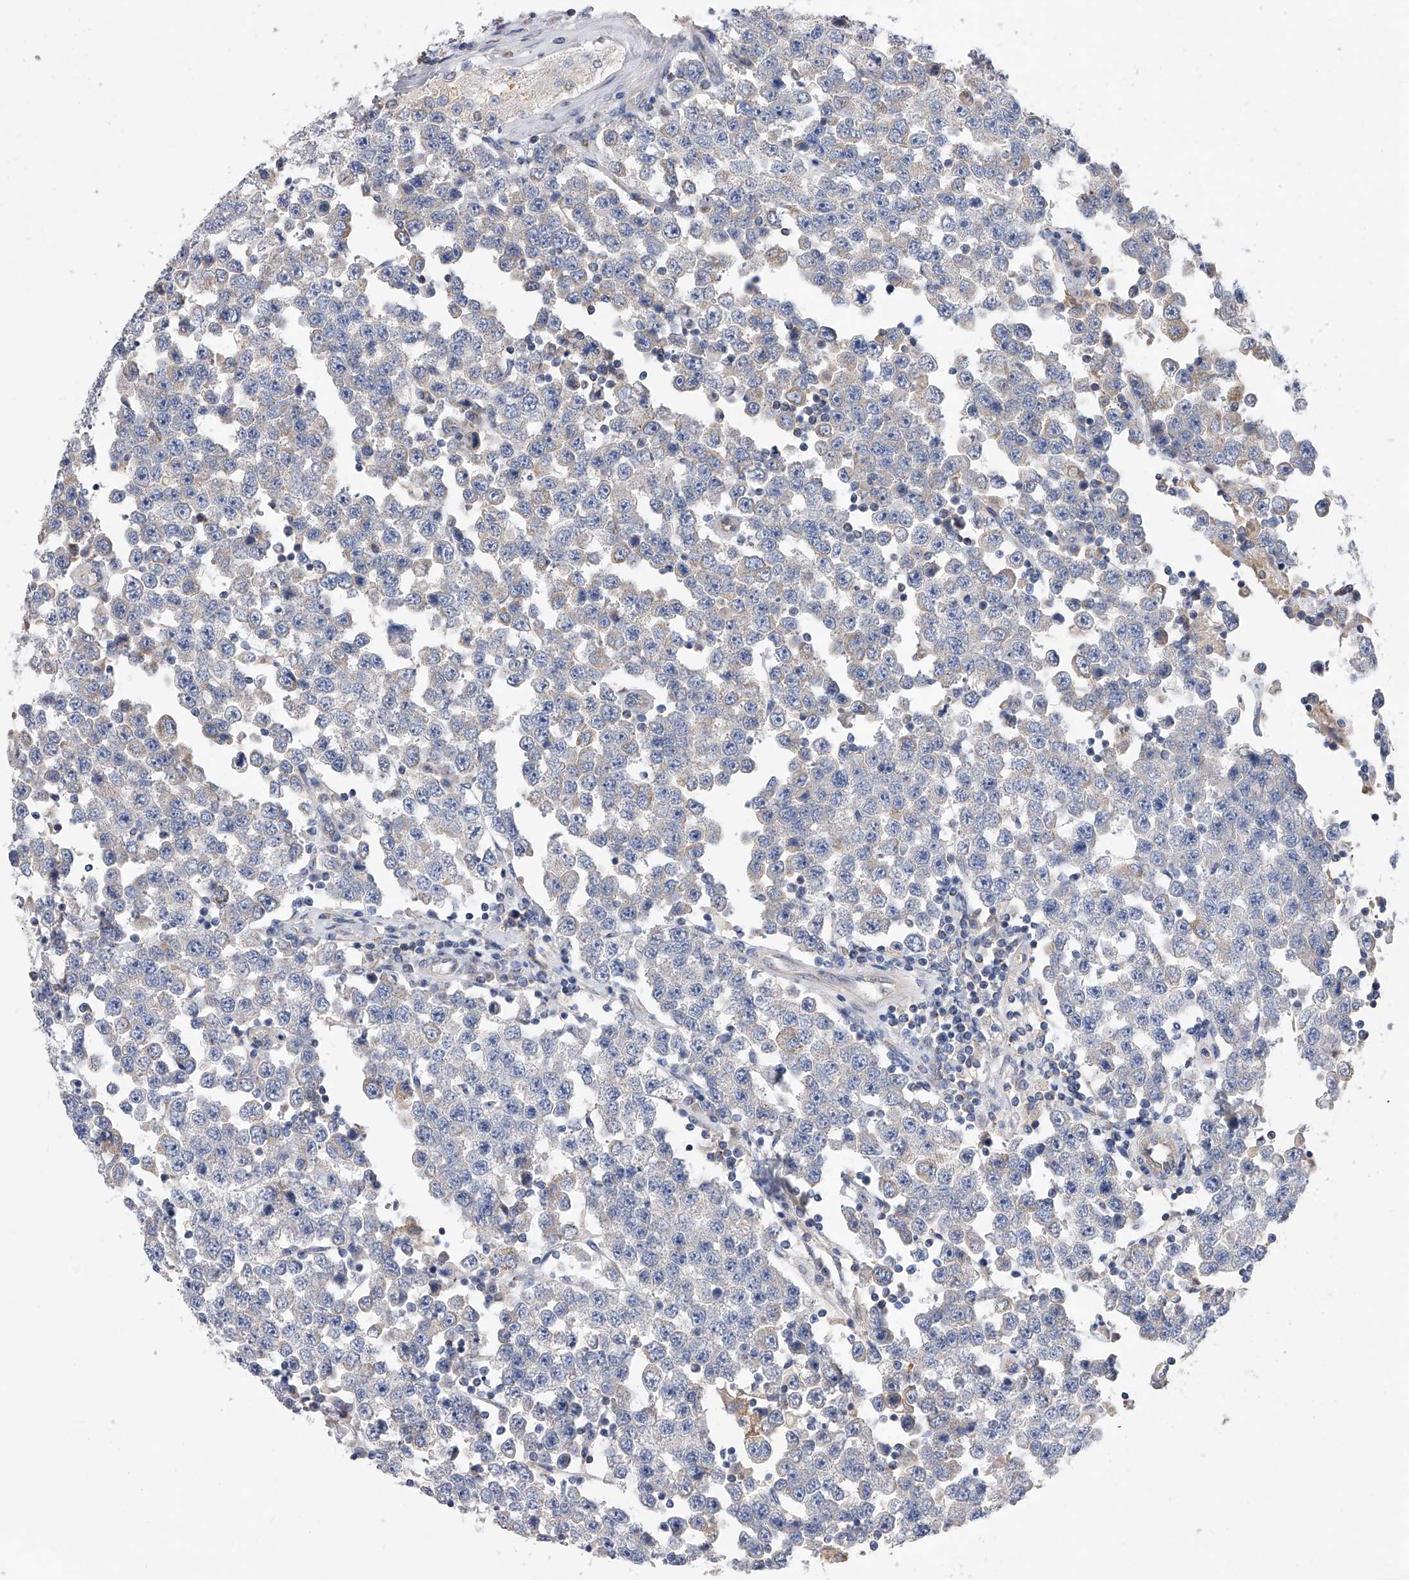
{"staining": {"intensity": "negative", "quantity": "none", "location": "none"}, "tissue": "testis cancer", "cell_type": "Tumor cells", "image_type": "cancer", "snomed": [{"axis": "morphology", "description": "Seminoma, NOS"}, {"axis": "topography", "description": "Testis"}], "caption": "DAB immunohistochemical staining of seminoma (testis) exhibits no significant expression in tumor cells.", "gene": "PDSS2", "patient": {"sex": "male", "age": 28}}